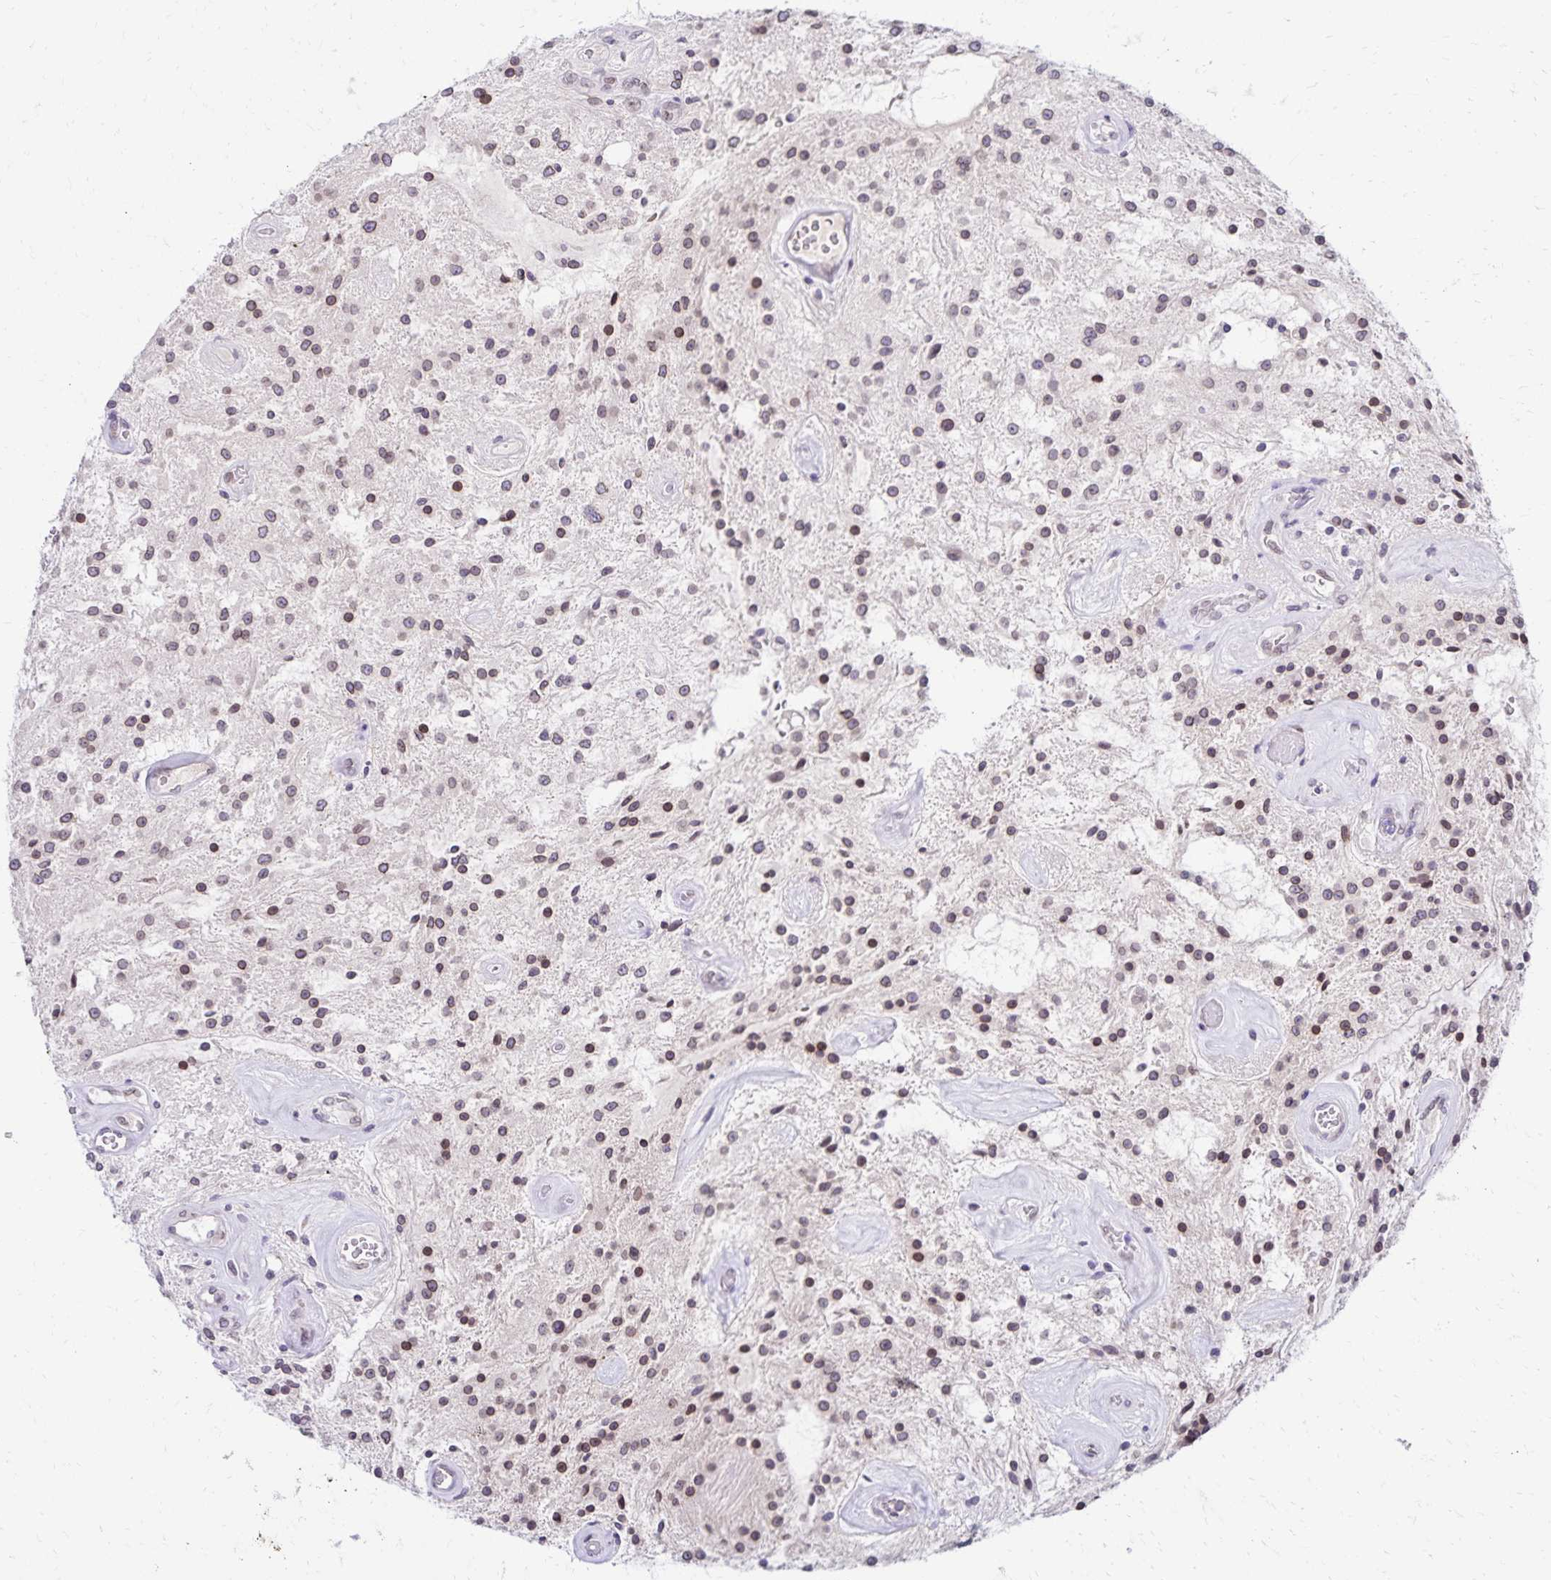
{"staining": {"intensity": "weak", "quantity": "25%-75%", "location": "nuclear"}, "tissue": "glioma", "cell_type": "Tumor cells", "image_type": "cancer", "snomed": [{"axis": "morphology", "description": "Glioma, malignant, Low grade"}, {"axis": "topography", "description": "Cerebellum"}], "caption": "This histopathology image exhibits IHC staining of human glioma, with low weak nuclear positivity in approximately 25%-75% of tumor cells.", "gene": "FAM166C", "patient": {"sex": "female", "age": 14}}